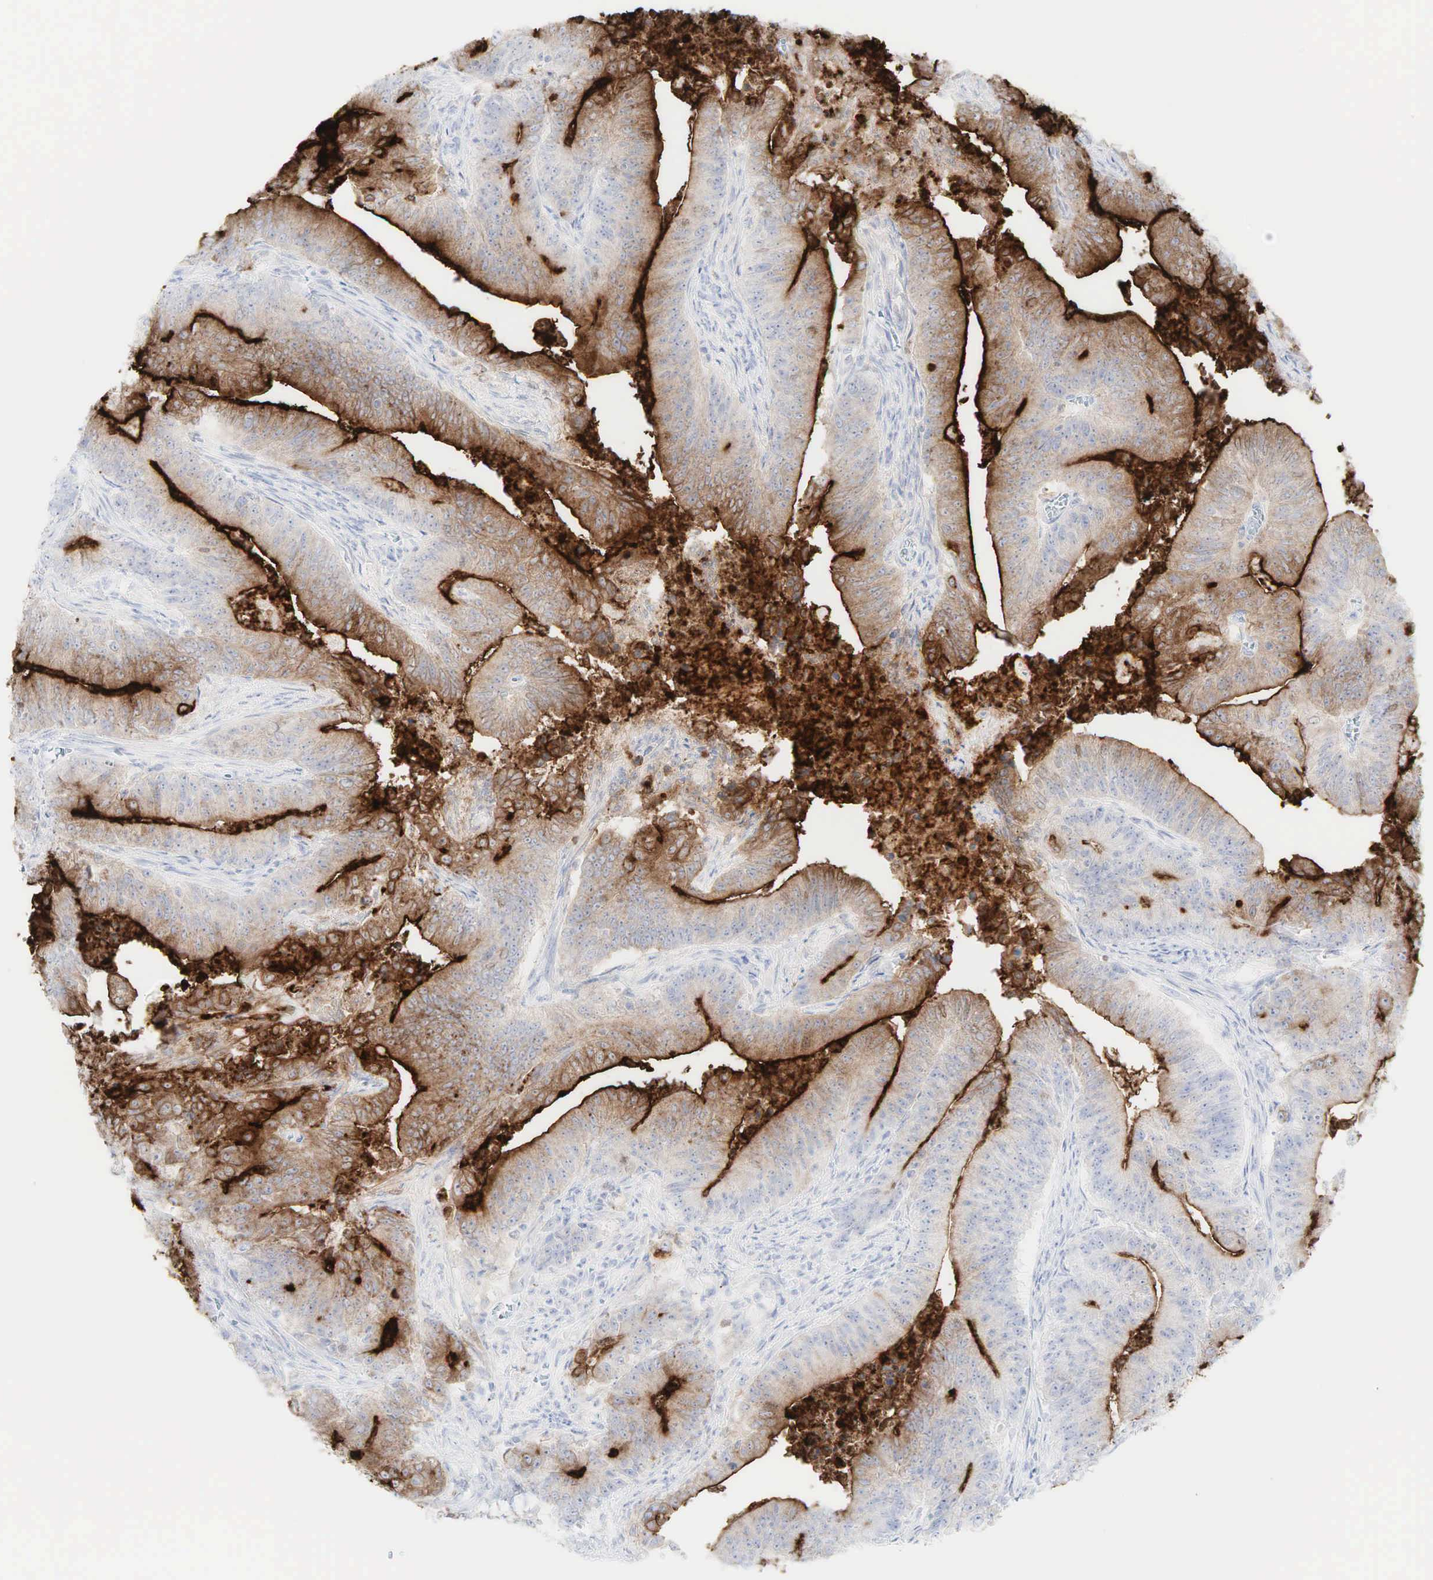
{"staining": {"intensity": "moderate", "quantity": "25%-75%", "location": "cytoplasmic/membranous"}, "tissue": "stomach cancer", "cell_type": "Tumor cells", "image_type": "cancer", "snomed": [{"axis": "morphology", "description": "Adenocarcinoma, NOS"}, {"axis": "topography", "description": "Stomach, lower"}], "caption": "Stomach adenocarcinoma stained with a brown dye exhibits moderate cytoplasmic/membranous positive positivity in about 25%-75% of tumor cells.", "gene": "CEACAM5", "patient": {"sex": "female", "age": 86}}